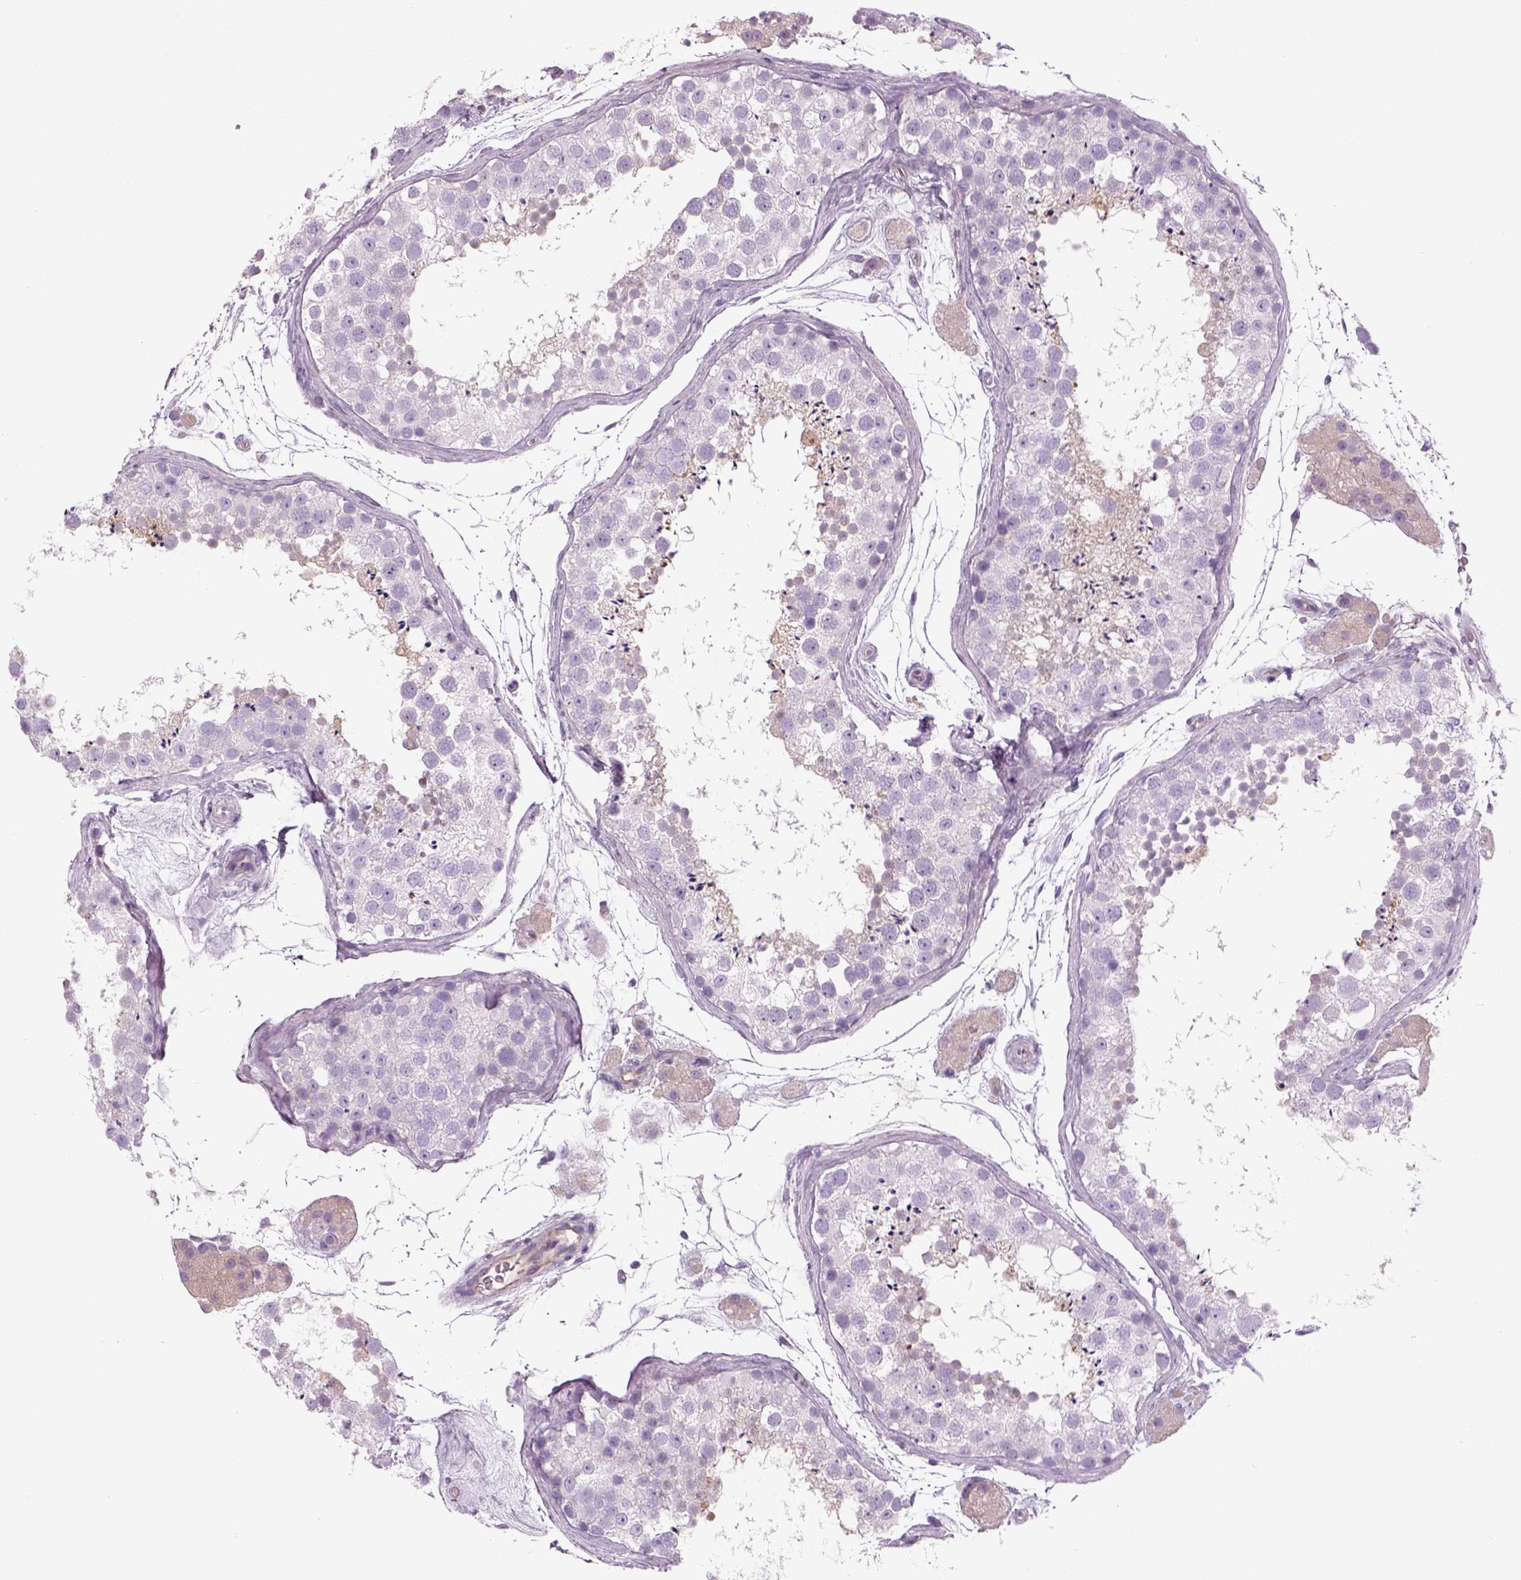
{"staining": {"intensity": "weak", "quantity": "<25%", "location": "cytoplasmic/membranous"}, "tissue": "testis", "cell_type": "Cells in seminiferous ducts", "image_type": "normal", "snomed": [{"axis": "morphology", "description": "Normal tissue, NOS"}, {"axis": "topography", "description": "Testis"}], "caption": "Cells in seminiferous ducts are negative for brown protein staining in normal testis. (DAB (3,3'-diaminobenzidine) IHC with hematoxylin counter stain).", "gene": "CHST14", "patient": {"sex": "male", "age": 41}}